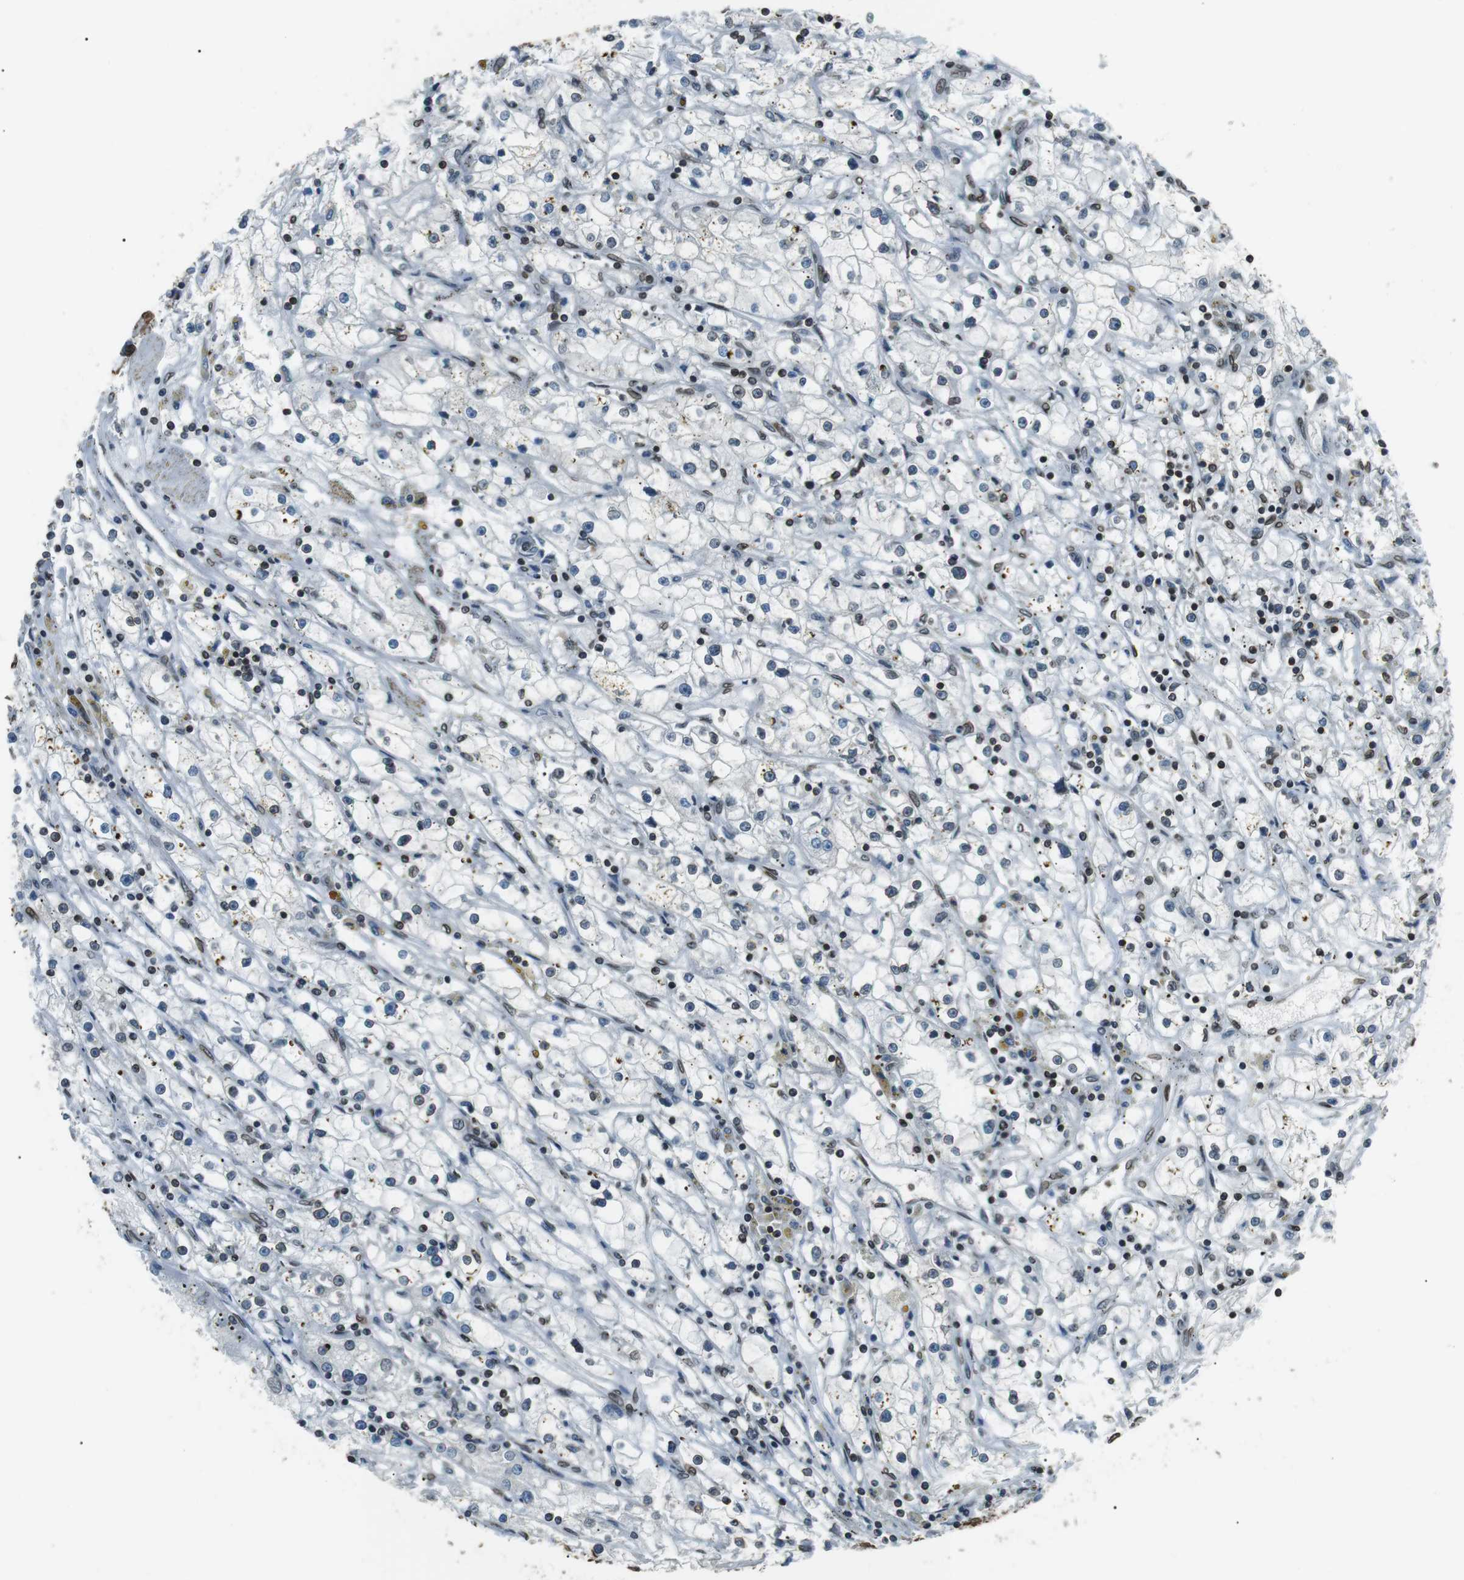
{"staining": {"intensity": "weak", "quantity": "<25%", "location": "cytoplasmic/membranous,nuclear"}, "tissue": "renal cancer", "cell_type": "Tumor cells", "image_type": "cancer", "snomed": [{"axis": "morphology", "description": "Adenocarcinoma, NOS"}, {"axis": "topography", "description": "Kidney"}], "caption": "IHC photomicrograph of neoplastic tissue: human renal cancer (adenocarcinoma) stained with DAB displays no significant protein expression in tumor cells.", "gene": "TMX4", "patient": {"sex": "male", "age": 56}}